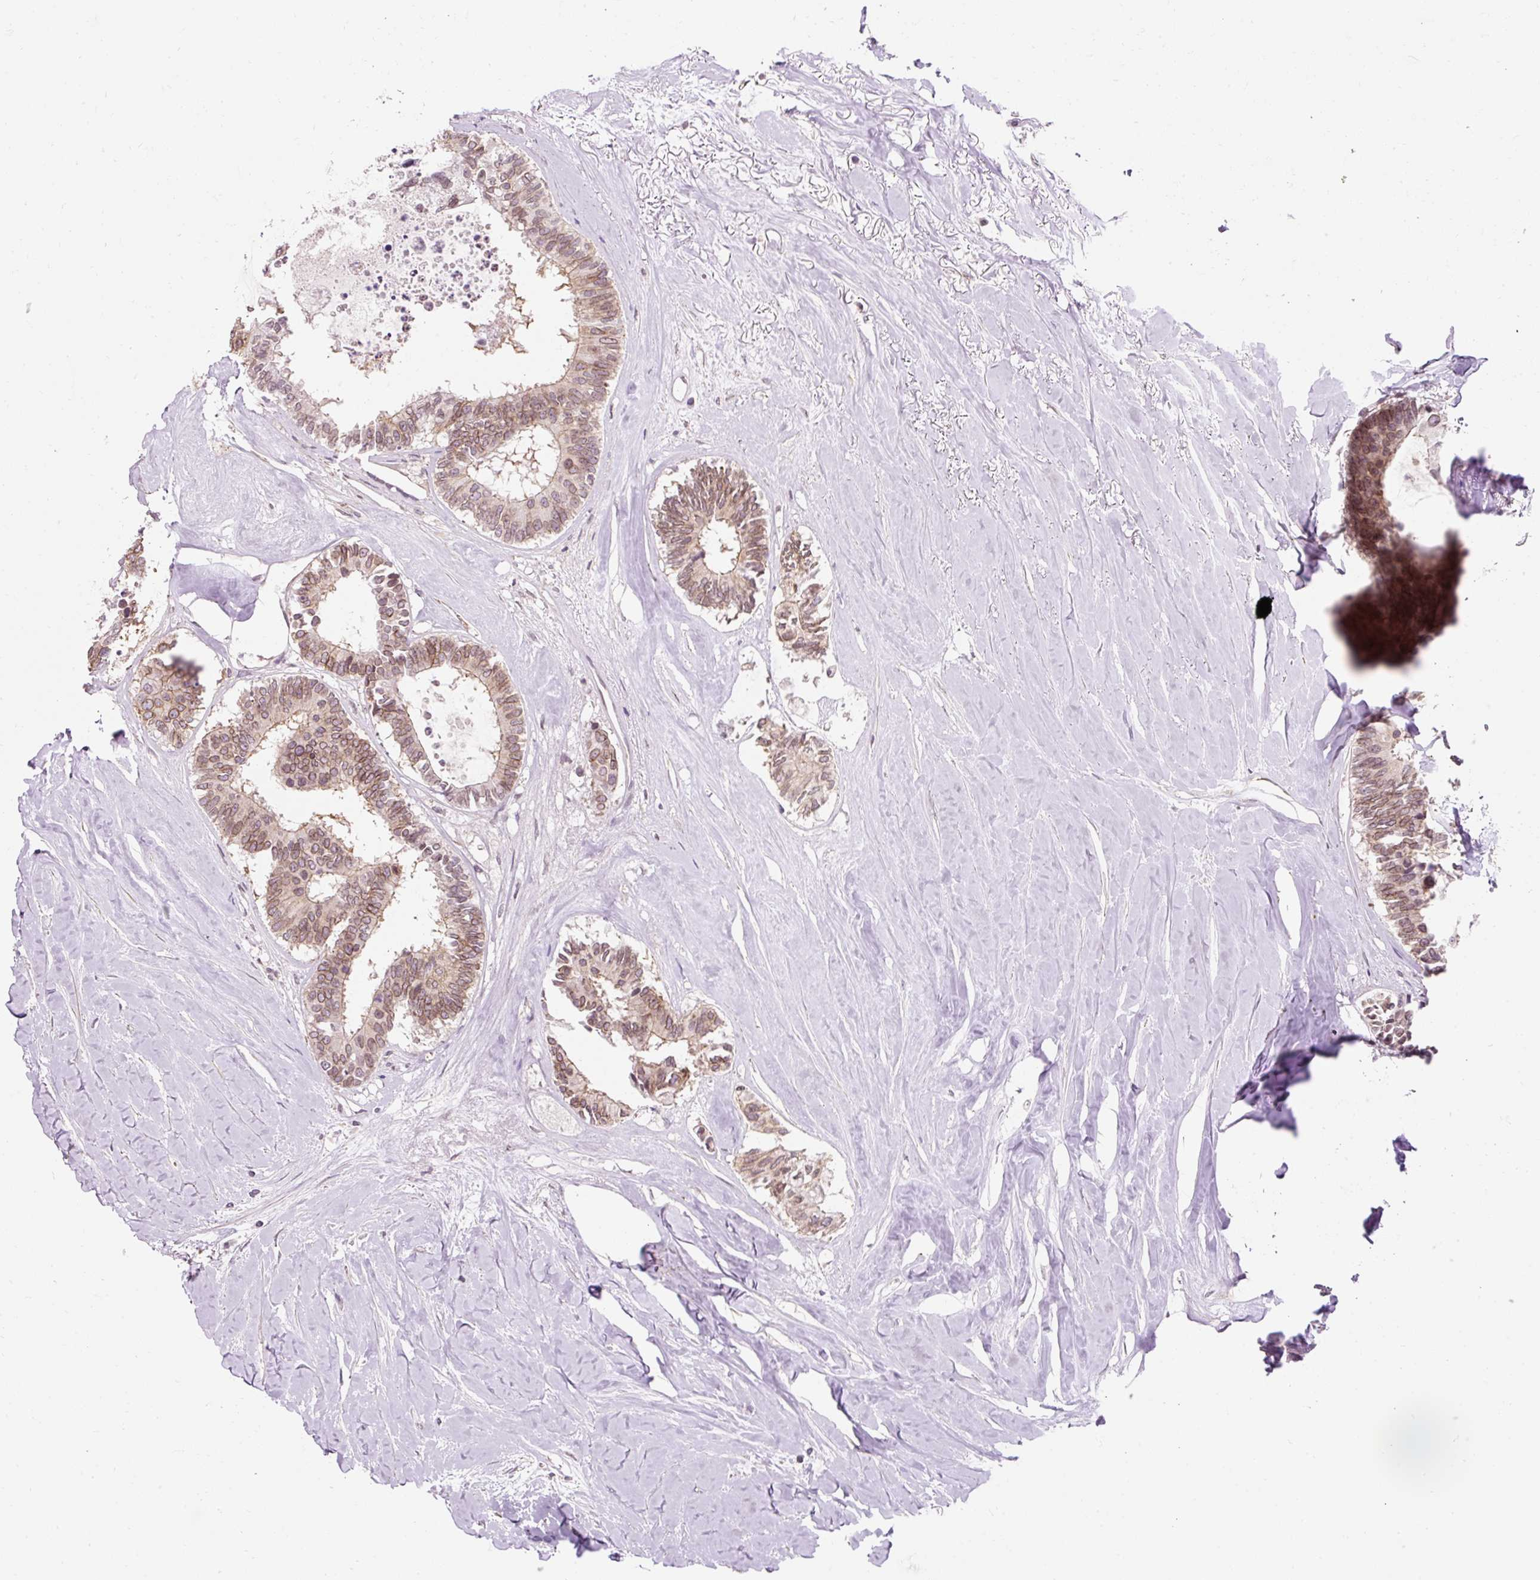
{"staining": {"intensity": "weak", "quantity": ">75%", "location": "cytoplasmic/membranous,nuclear"}, "tissue": "colorectal cancer", "cell_type": "Tumor cells", "image_type": "cancer", "snomed": [{"axis": "morphology", "description": "Adenocarcinoma, NOS"}, {"axis": "topography", "description": "Colon"}, {"axis": "topography", "description": "Rectum"}], "caption": "A brown stain highlights weak cytoplasmic/membranous and nuclear staining of a protein in human colorectal cancer (adenocarcinoma) tumor cells.", "gene": "ZNF610", "patient": {"sex": "male", "age": 57}}